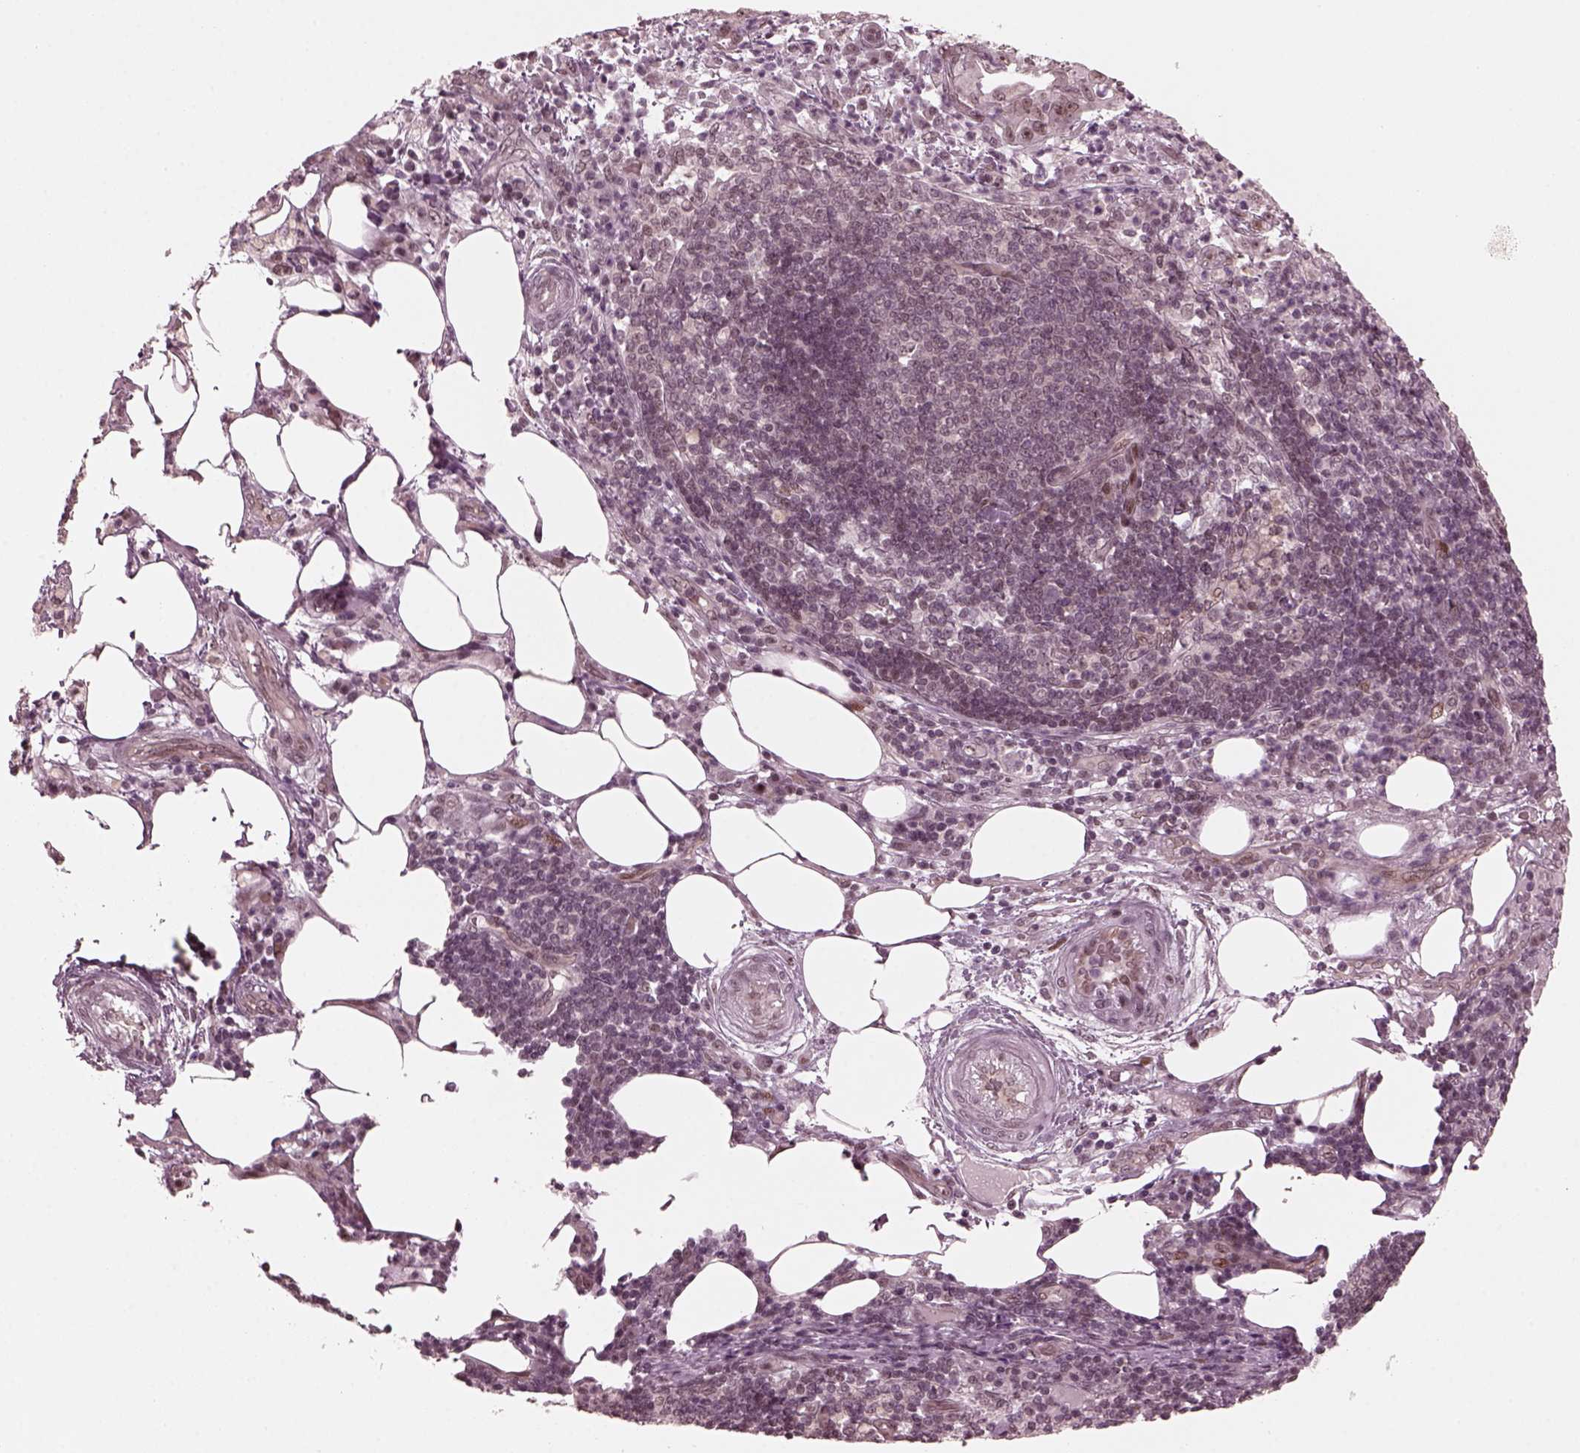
{"staining": {"intensity": "weak", "quantity": "25%-75%", "location": "nuclear"}, "tissue": "pancreatic cancer", "cell_type": "Tumor cells", "image_type": "cancer", "snomed": [{"axis": "morphology", "description": "Adenocarcinoma, NOS"}, {"axis": "topography", "description": "Pancreas"}], "caption": "High-magnification brightfield microscopy of adenocarcinoma (pancreatic) stained with DAB (brown) and counterstained with hematoxylin (blue). tumor cells exhibit weak nuclear staining is seen in approximately25%-75% of cells.", "gene": "TRIB3", "patient": {"sex": "male", "age": 71}}